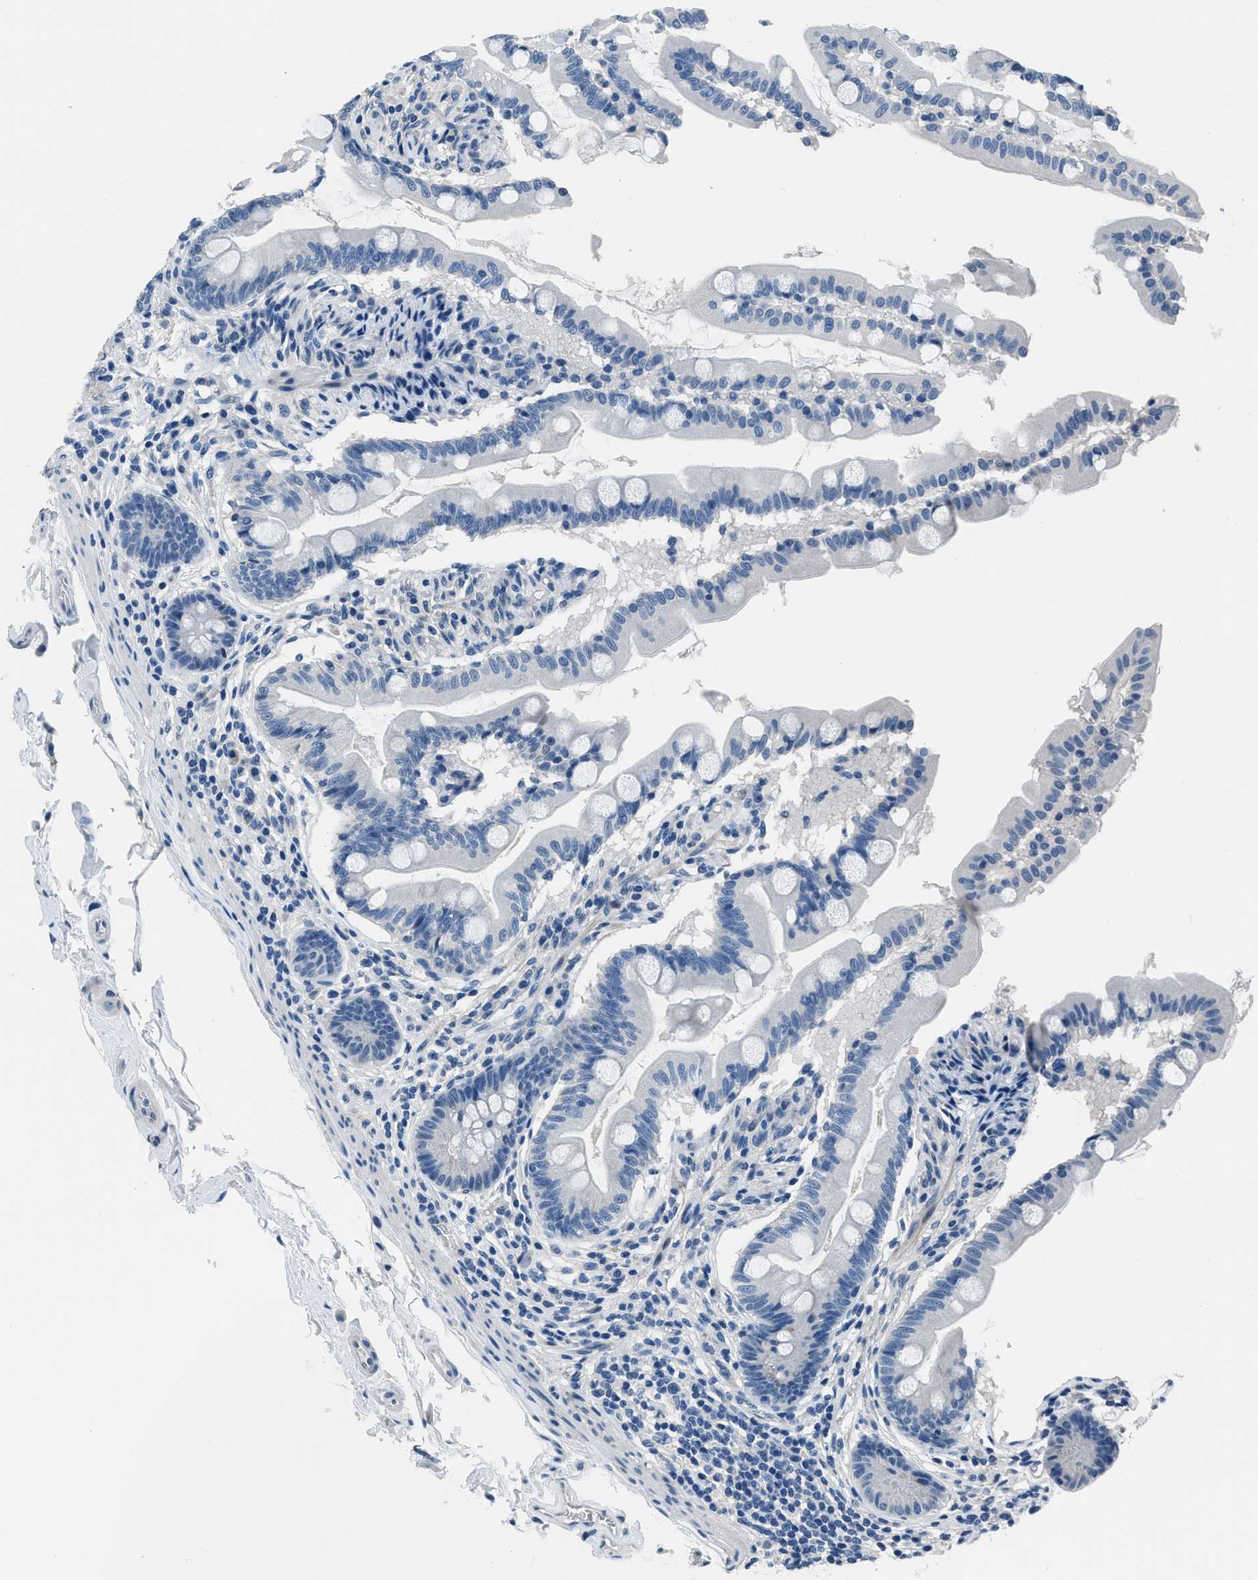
{"staining": {"intensity": "negative", "quantity": "none", "location": "none"}, "tissue": "small intestine", "cell_type": "Glandular cells", "image_type": "normal", "snomed": [{"axis": "morphology", "description": "Normal tissue, NOS"}, {"axis": "topography", "description": "Small intestine"}], "caption": "Protein analysis of benign small intestine reveals no significant expression in glandular cells. (IHC, brightfield microscopy, high magnification).", "gene": "GJA3", "patient": {"sex": "female", "age": 56}}